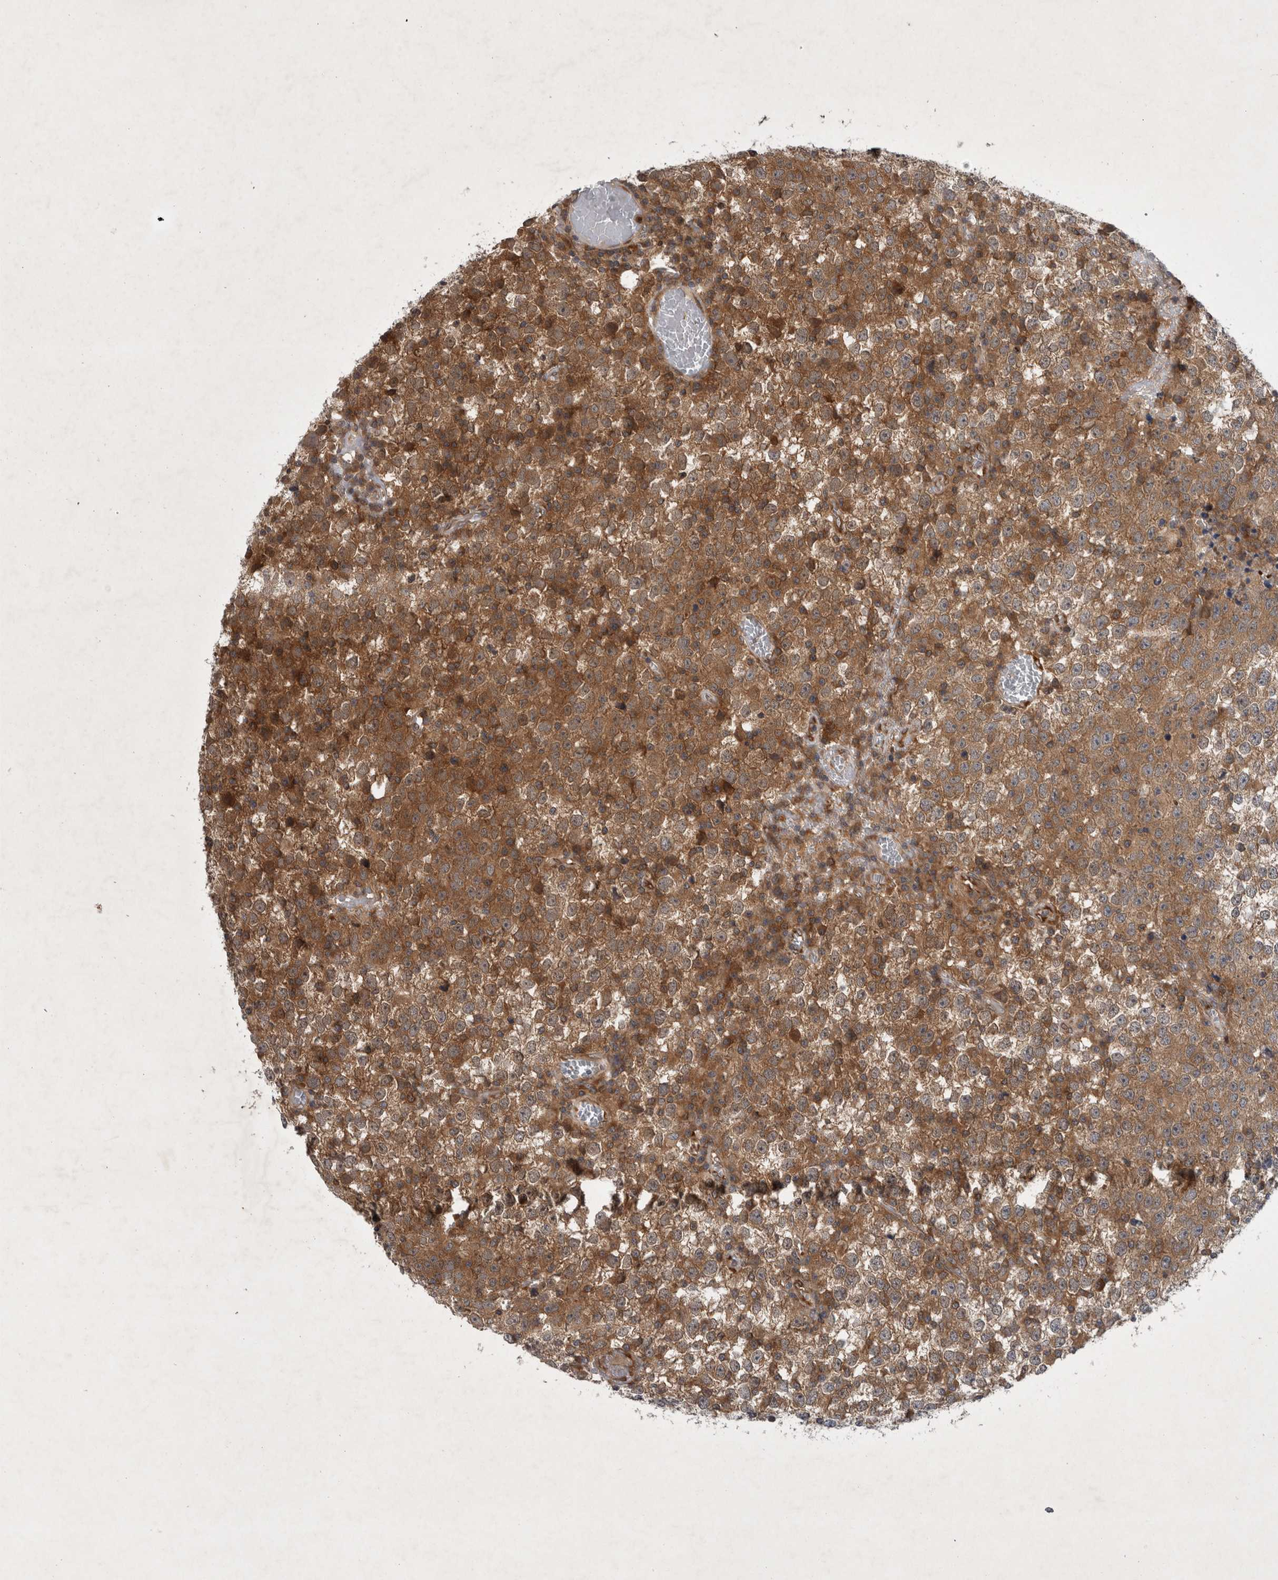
{"staining": {"intensity": "moderate", "quantity": ">75%", "location": "cytoplasmic/membranous"}, "tissue": "testis cancer", "cell_type": "Tumor cells", "image_type": "cancer", "snomed": [{"axis": "morphology", "description": "Seminoma, NOS"}, {"axis": "topography", "description": "Testis"}], "caption": "Protein positivity by immunohistochemistry shows moderate cytoplasmic/membranous positivity in approximately >75% of tumor cells in testis cancer.", "gene": "PDCD2", "patient": {"sex": "male", "age": 65}}